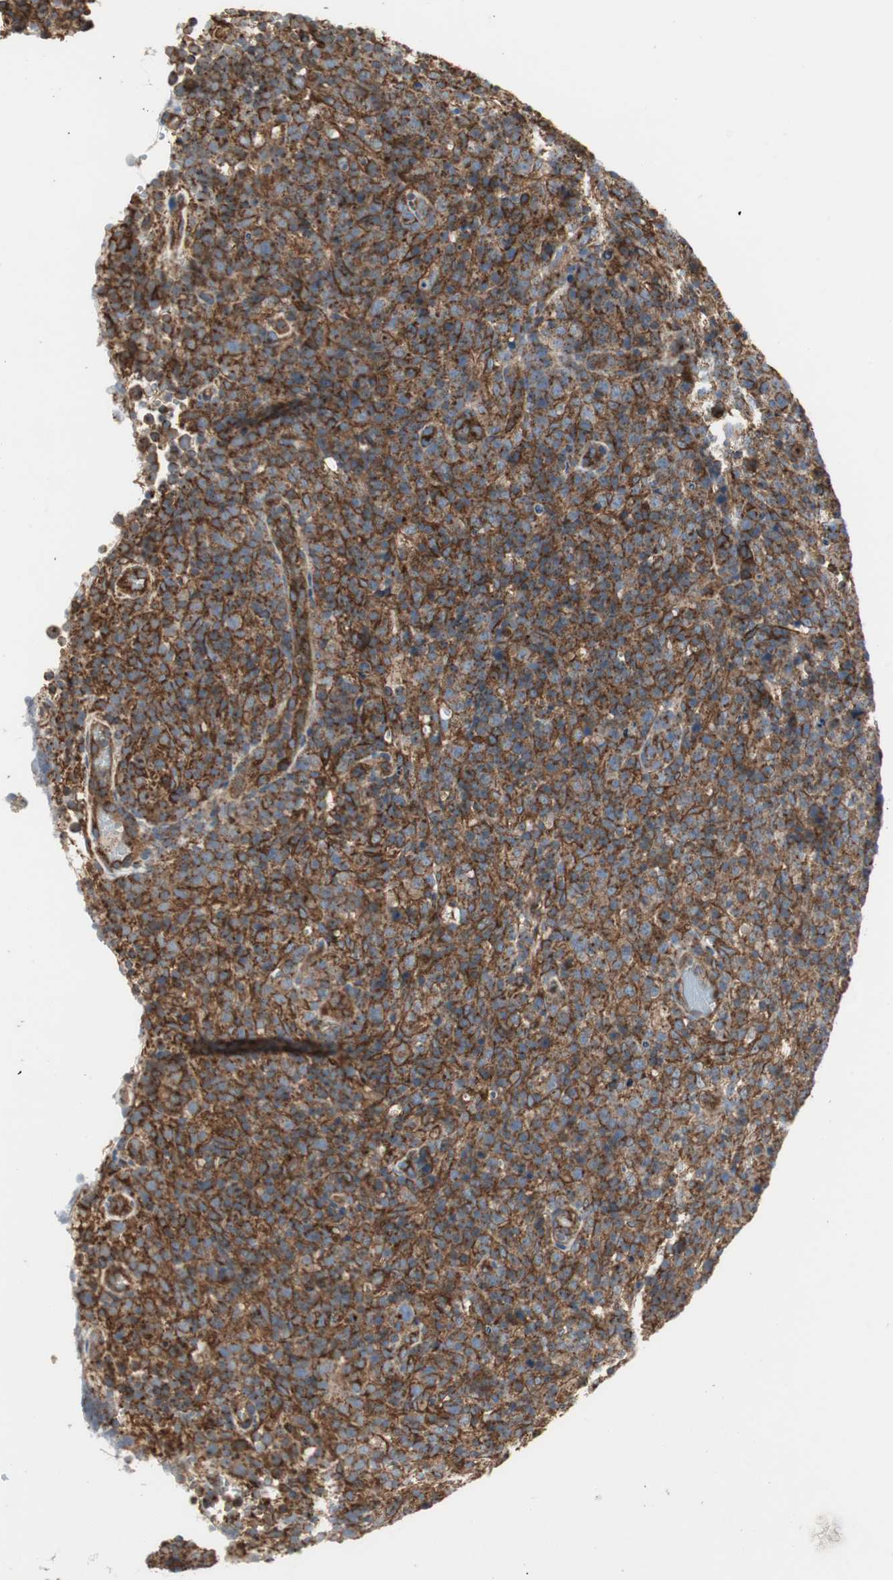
{"staining": {"intensity": "strong", "quantity": ">75%", "location": "cytoplasmic/membranous"}, "tissue": "lymphoma", "cell_type": "Tumor cells", "image_type": "cancer", "snomed": [{"axis": "morphology", "description": "Malignant lymphoma, non-Hodgkin's type, High grade"}, {"axis": "topography", "description": "Lymph node"}], "caption": "DAB immunohistochemical staining of lymphoma displays strong cytoplasmic/membranous protein expression in approximately >75% of tumor cells.", "gene": "H6PD", "patient": {"sex": "female", "age": 76}}